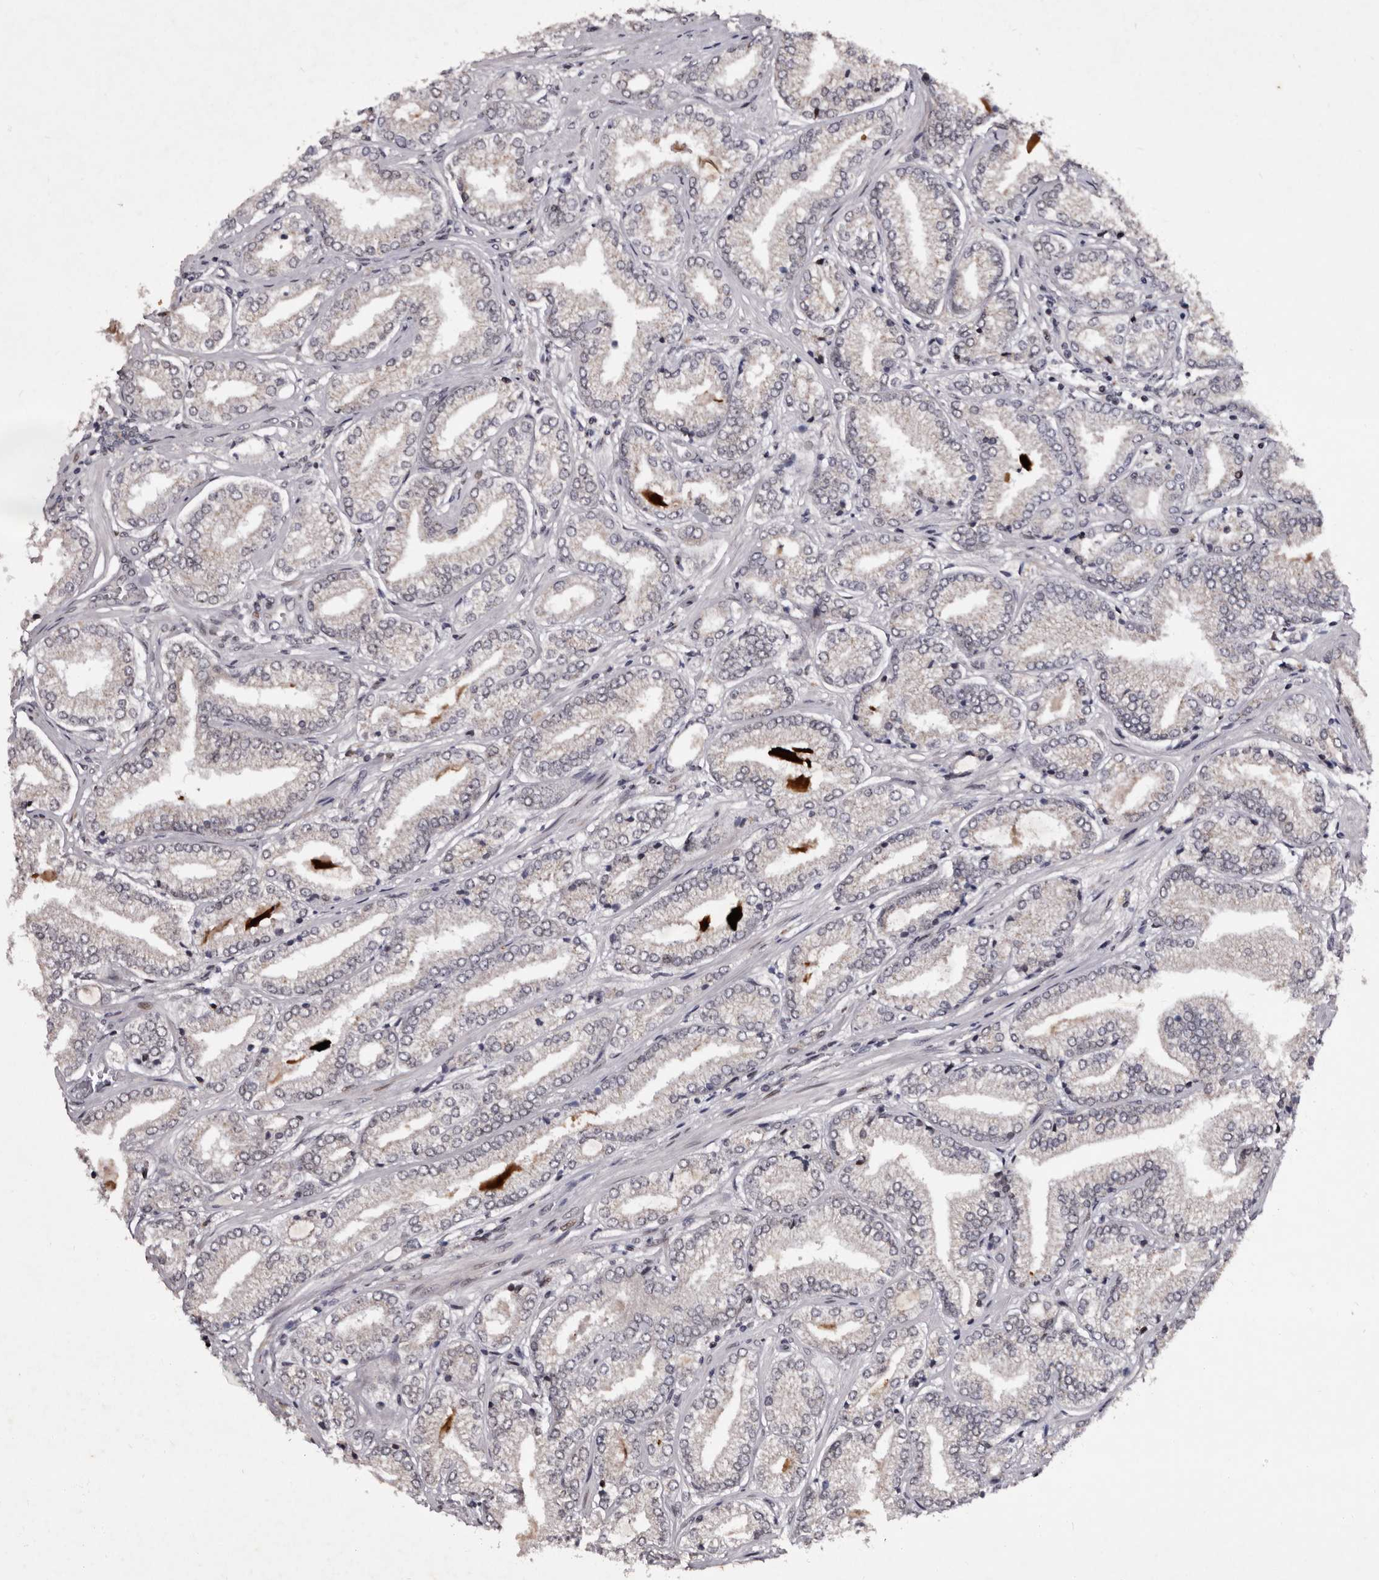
{"staining": {"intensity": "negative", "quantity": "none", "location": "none"}, "tissue": "prostate cancer", "cell_type": "Tumor cells", "image_type": "cancer", "snomed": [{"axis": "morphology", "description": "Adenocarcinoma, Low grade"}, {"axis": "topography", "description": "Prostate"}], "caption": "The immunohistochemistry (IHC) micrograph has no significant expression in tumor cells of prostate adenocarcinoma (low-grade) tissue.", "gene": "TNKS", "patient": {"sex": "male", "age": 62}}